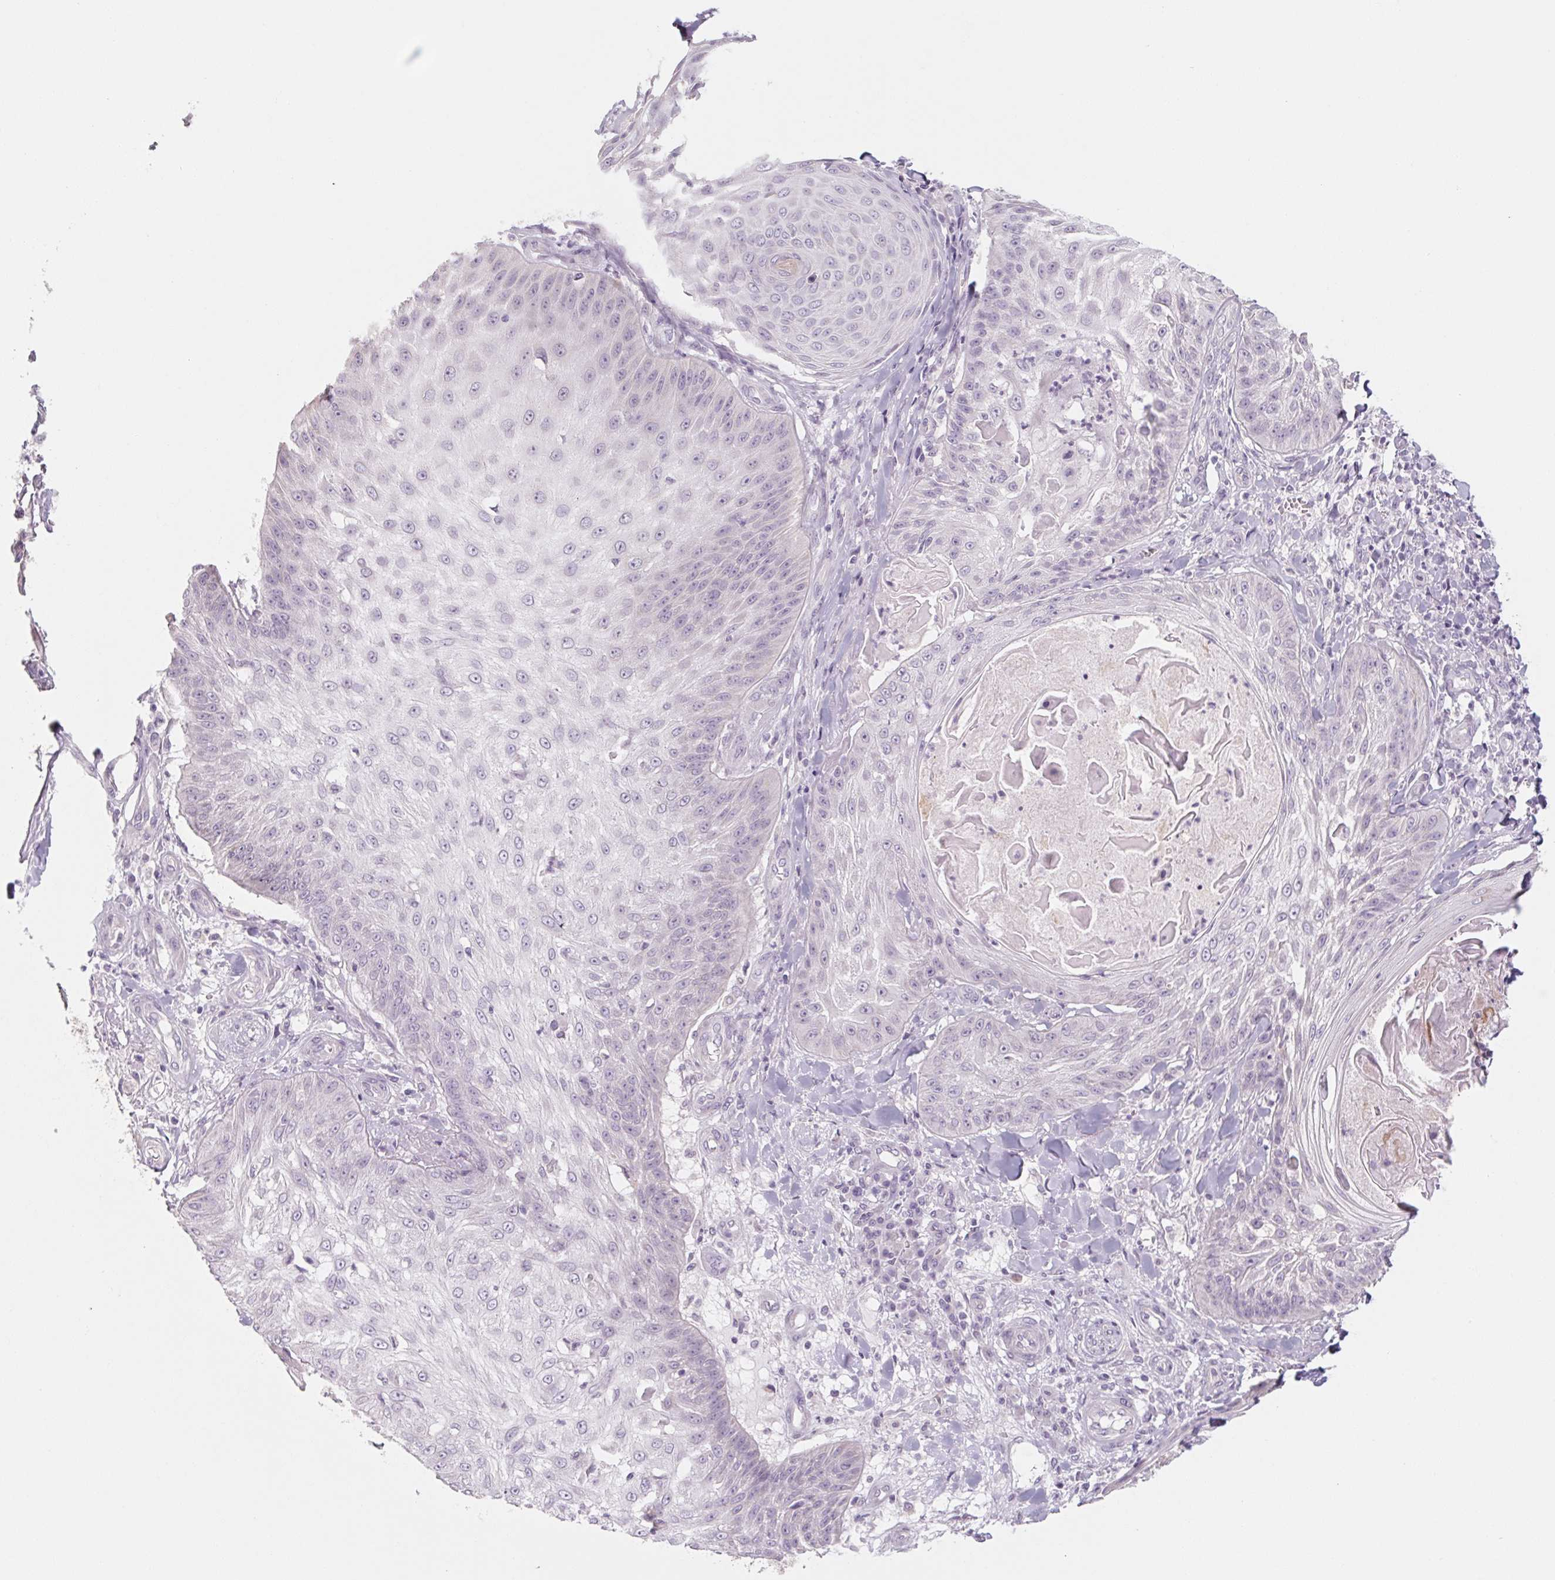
{"staining": {"intensity": "negative", "quantity": "none", "location": "none"}, "tissue": "skin cancer", "cell_type": "Tumor cells", "image_type": "cancer", "snomed": [{"axis": "morphology", "description": "Squamous cell carcinoma, NOS"}, {"axis": "topography", "description": "Skin"}], "caption": "This is an IHC photomicrograph of skin cancer. There is no positivity in tumor cells.", "gene": "POU1F1", "patient": {"sex": "male", "age": 70}}